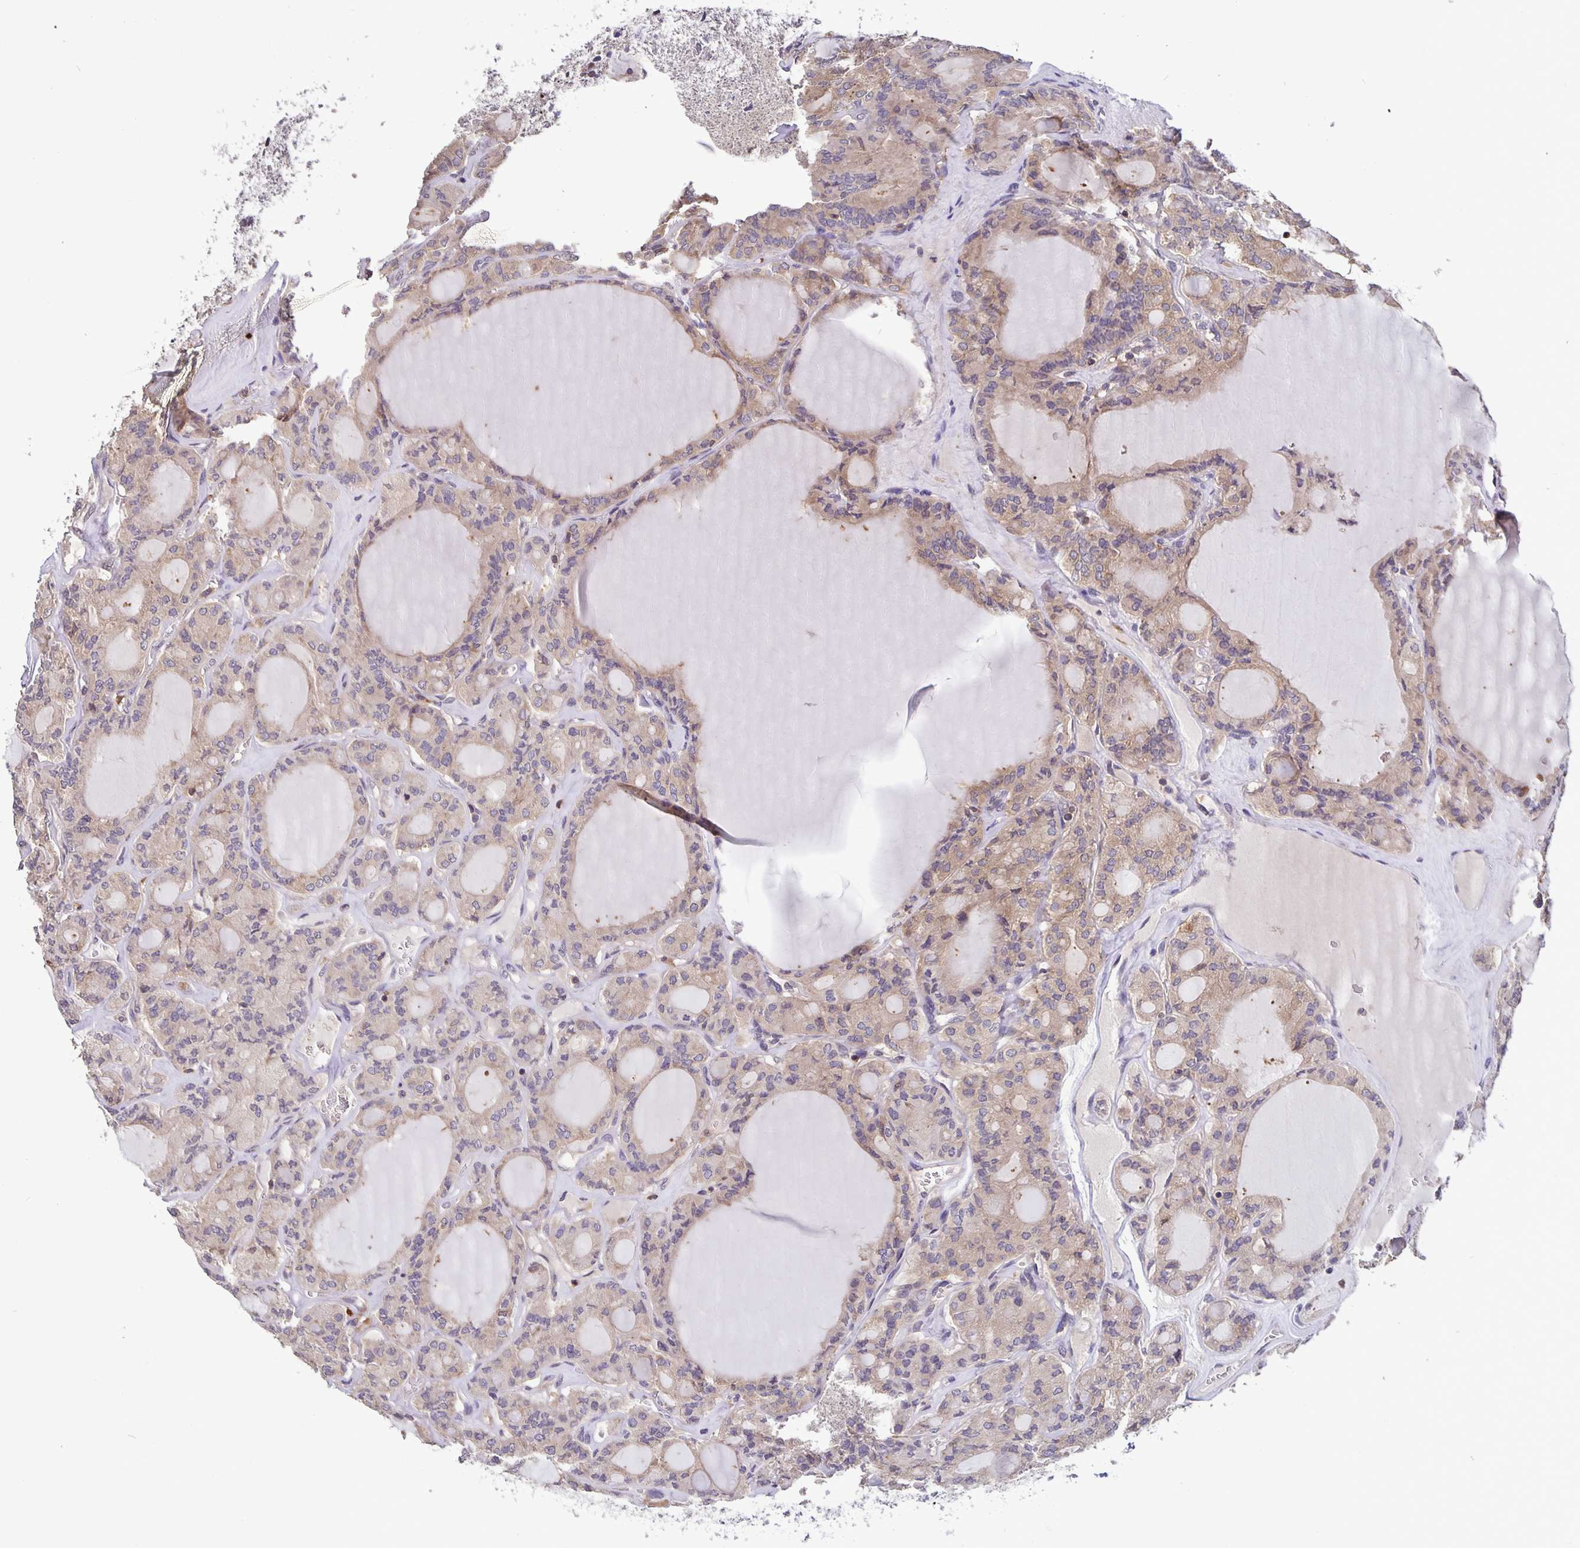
{"staining": {"intensity": "weak", "quantity": "25%-75%", "location": "cytoplasmic/membranous"}, "tissue": "thyroid cancer", "cell_type": "Tumor cells", "image_type": "cancer", "snomed": [{"axis": "morphology", "description": "Papillary adenocarcinoma, NOS"}, {"axis": "topography", "description": "Thyroid gland"}], "caption": "Immunohistochemistry of human papillary adenocarcinoma (thyroid) exhibits low levels of weak cytoplasmic/membranous expression in approximately 25%-75% of tumor cells.", "gene": "FEM1C", "patient": {"sex": "male", "age": 87}}